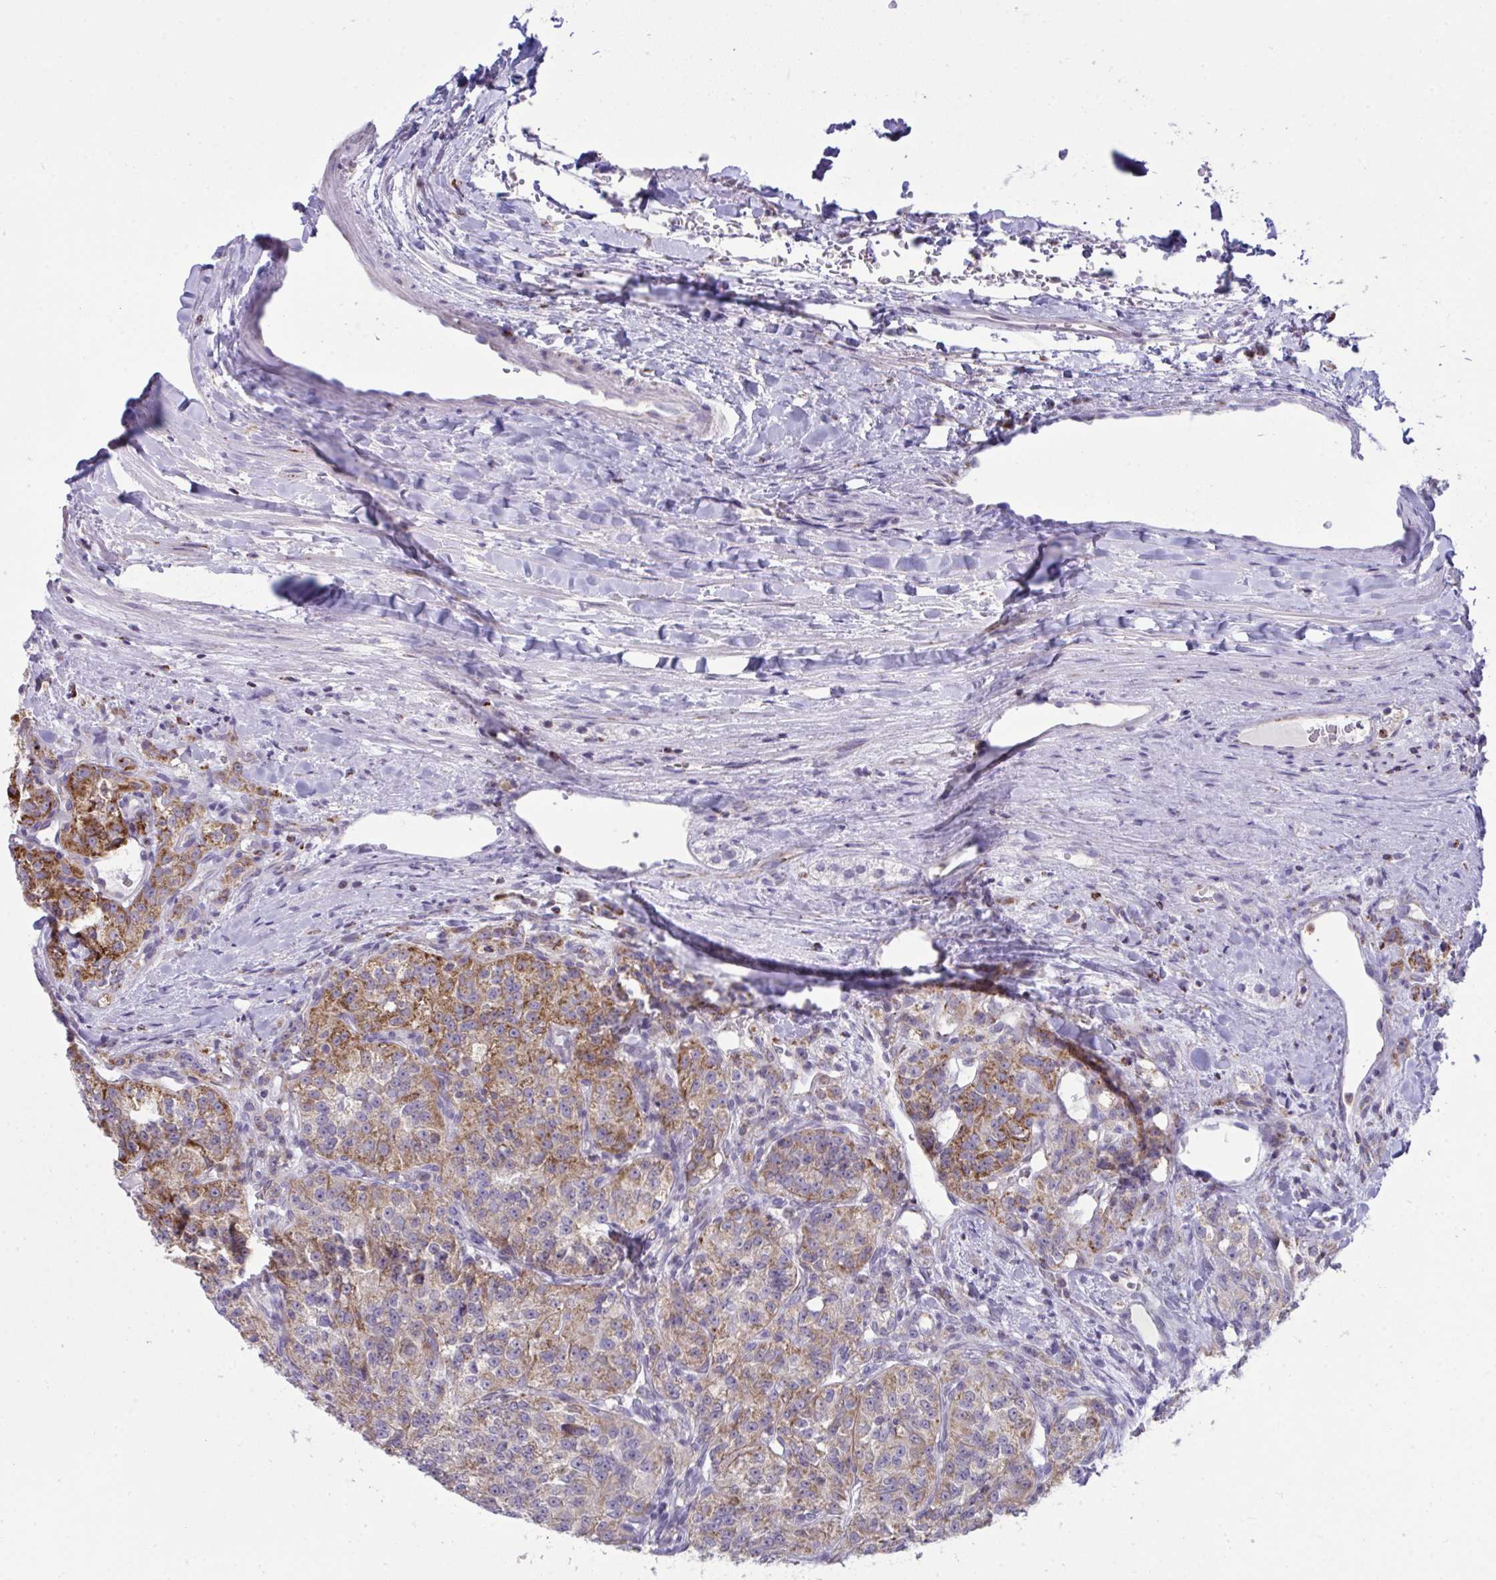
{"staining": {"intensity": "moderate", "quantity": ">75%", "location": "cytoplasmic/membranous"}, "tissue": "renal cancer", "cell_type": "Tumor cells", "image_type": "cancer", "snomed": [{"axis": "morphology", "description": "Adenocarcinoma, NOS"}, {"axis": "topography", "description": "Kidney"}], "caption": "A brown stain labels moderate cytoplasmic/membranous expression of a protein in renal cancer tumor cells. (DAB IHC, brown staining for protein, blue staining for nuclei).", "gene": "PLA2G12B", "patient": {"sex": "female", "age": 63}}